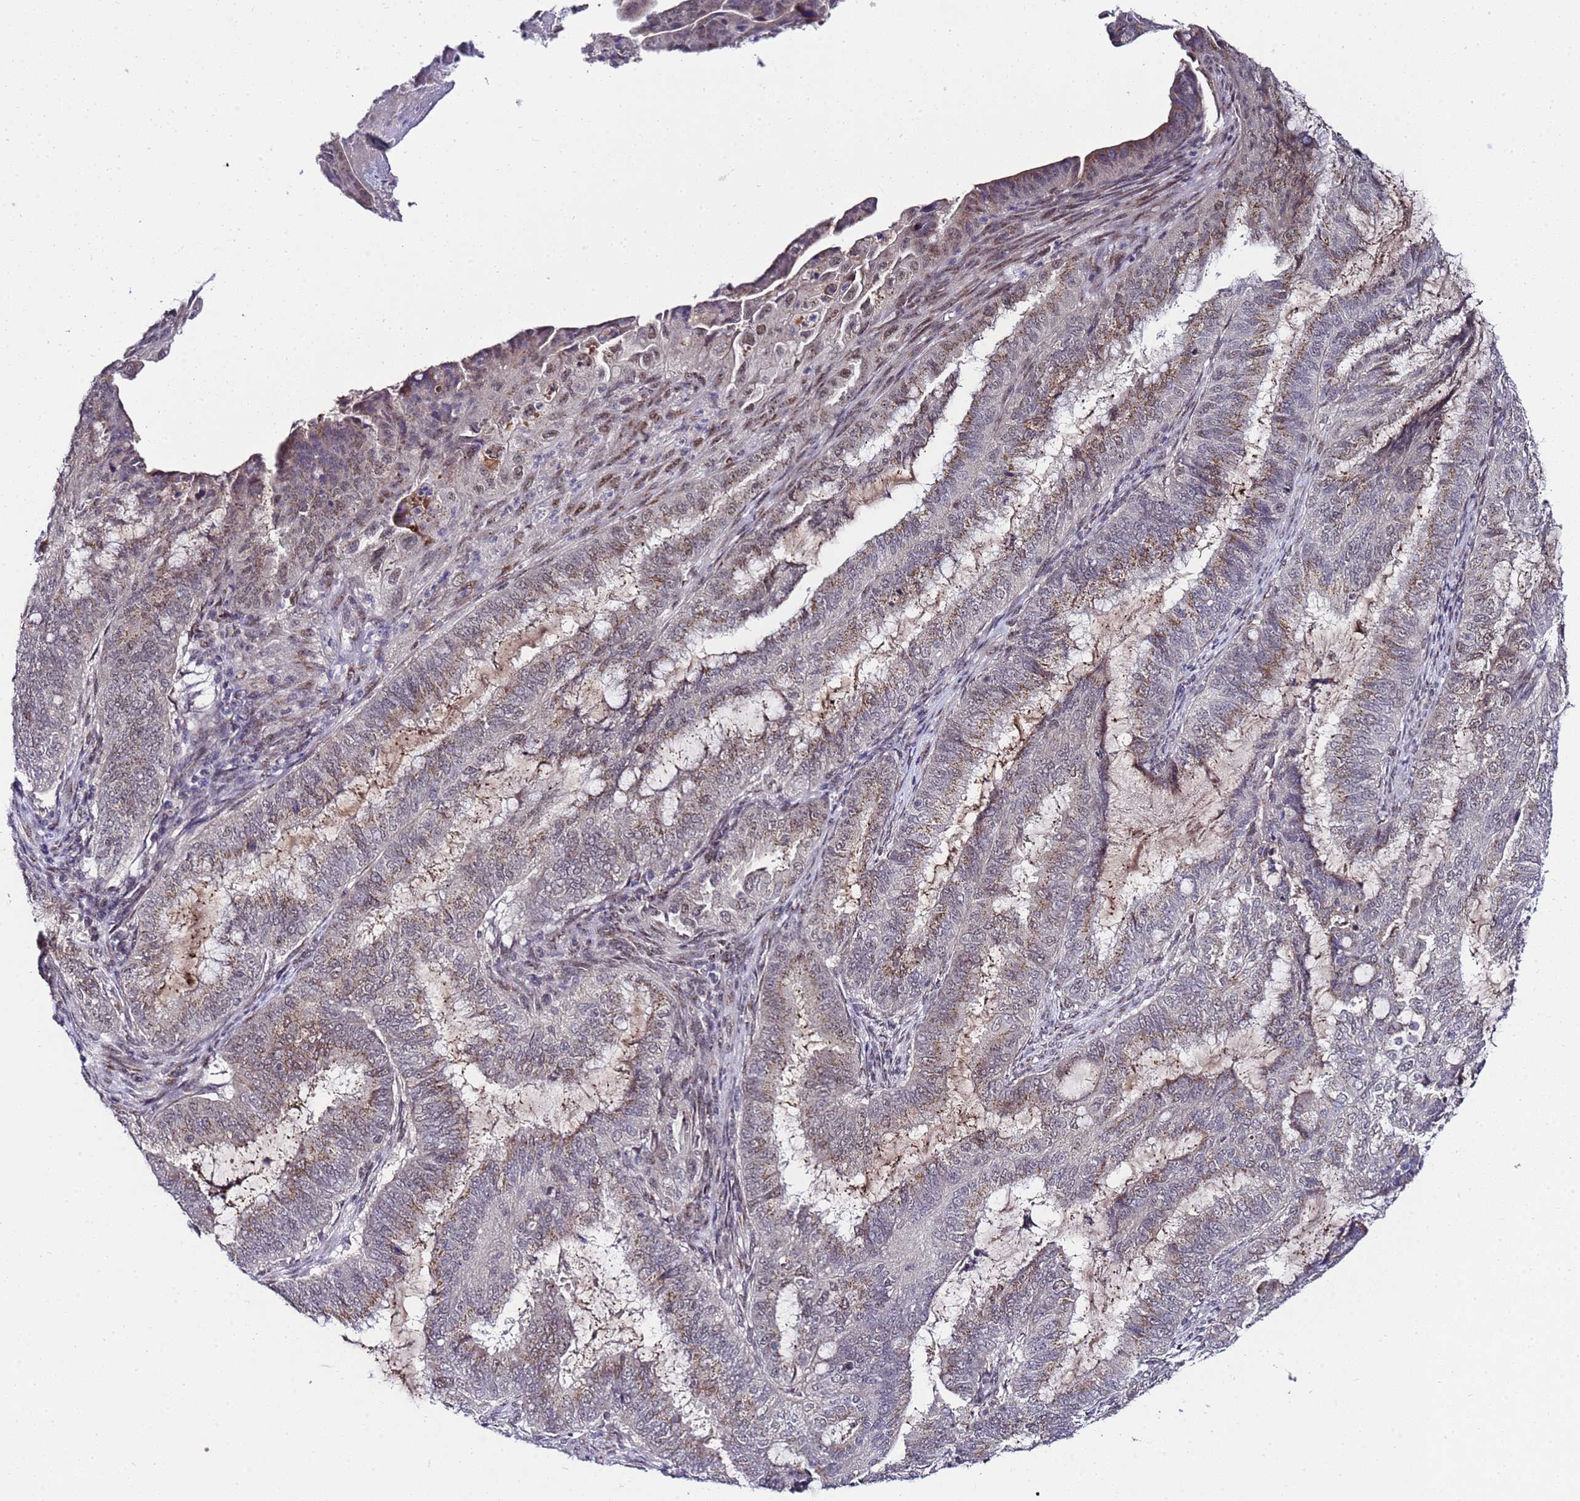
{"staining": {"intensity": "moderate", "quantity": "25%-75%", "location": "cytoplasmic/membranous"}, "tissue": "endometrial cancer", "cell_type": "Tumor cells", "image_type": "cancer", "snomed": [{"axis": "morphology", "description": "Adenocarcinoma, NOS"}, {"axis": "topography", "description": "Endometrium"}], "caption": "A histopathology image showing moderate cytoplasmic/membranous expression in approximately 25%-75% of tumor cells in adenocarcinoma (endometrial), as visualized by brown immunohistochemical staining.", "gene": "C19orf47", "patient": {"sex": "female", "age": 51}}